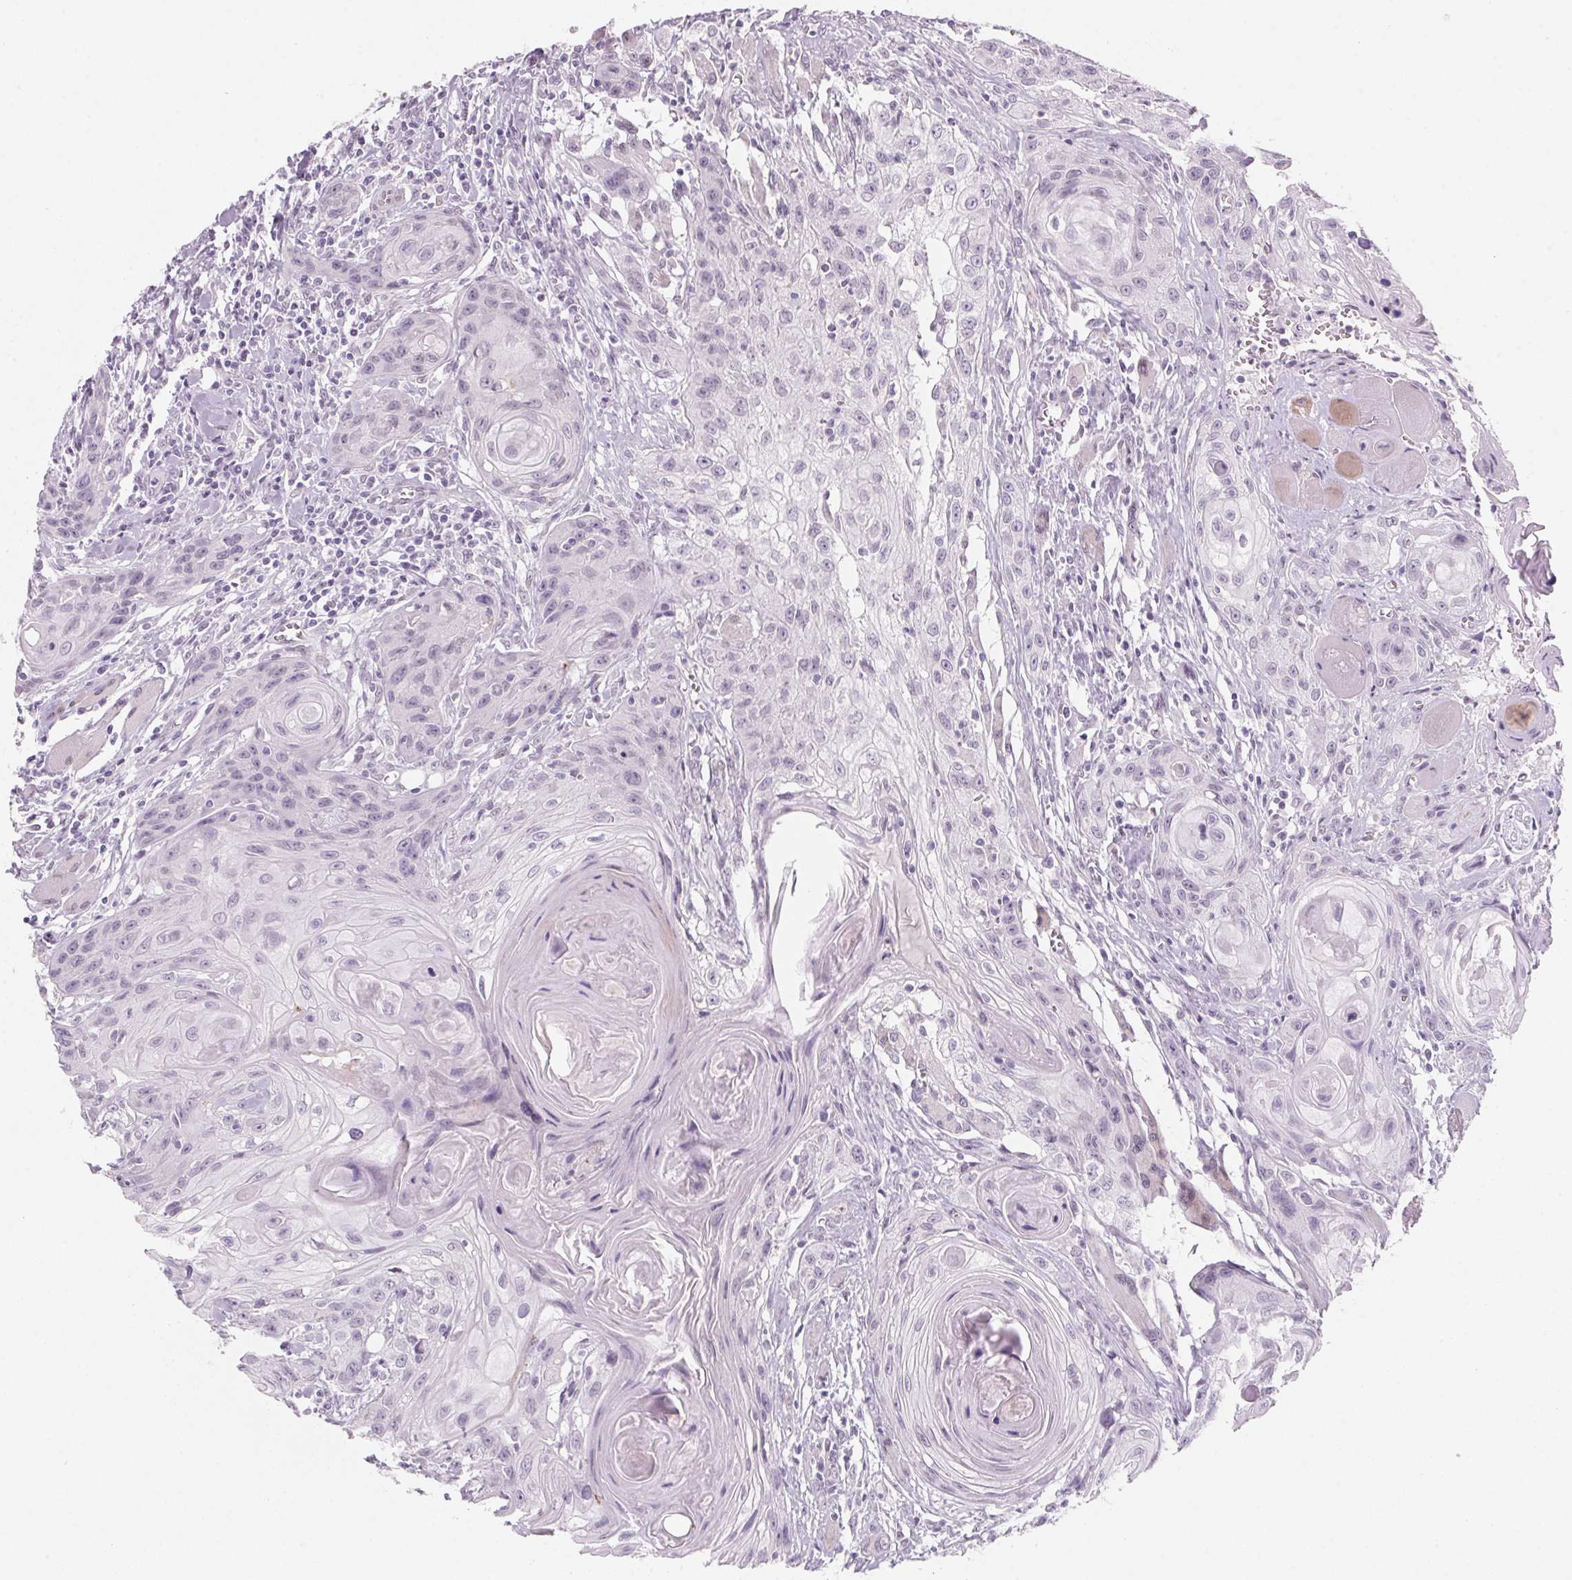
{"staining": {"intensity": "negative", "quantity": "none", "location": "none"}, "tissue": "head and neck cancer", "cell_type": "Tumor cells", "image_type": "cancer", "snomed": [{"axis": "morphology", "description": "Squamous cell carcinoma, NOS"}, {"axis": "topography", "description": "Oral tissue"}, {"axis": "topography", "description": "Head-Neck"}], "caption": "Immunohistochemistry (IHC) photomicrograph of neoplastic tissue: human head and neck cancer (squamous cell carcinoma) stained with DAB (3,3'-diaminobenzidine) reveals no significant protein staining in tumor cells.", "gene": "KCNQ2", "patient": {"sex": "male", "age": 58}}